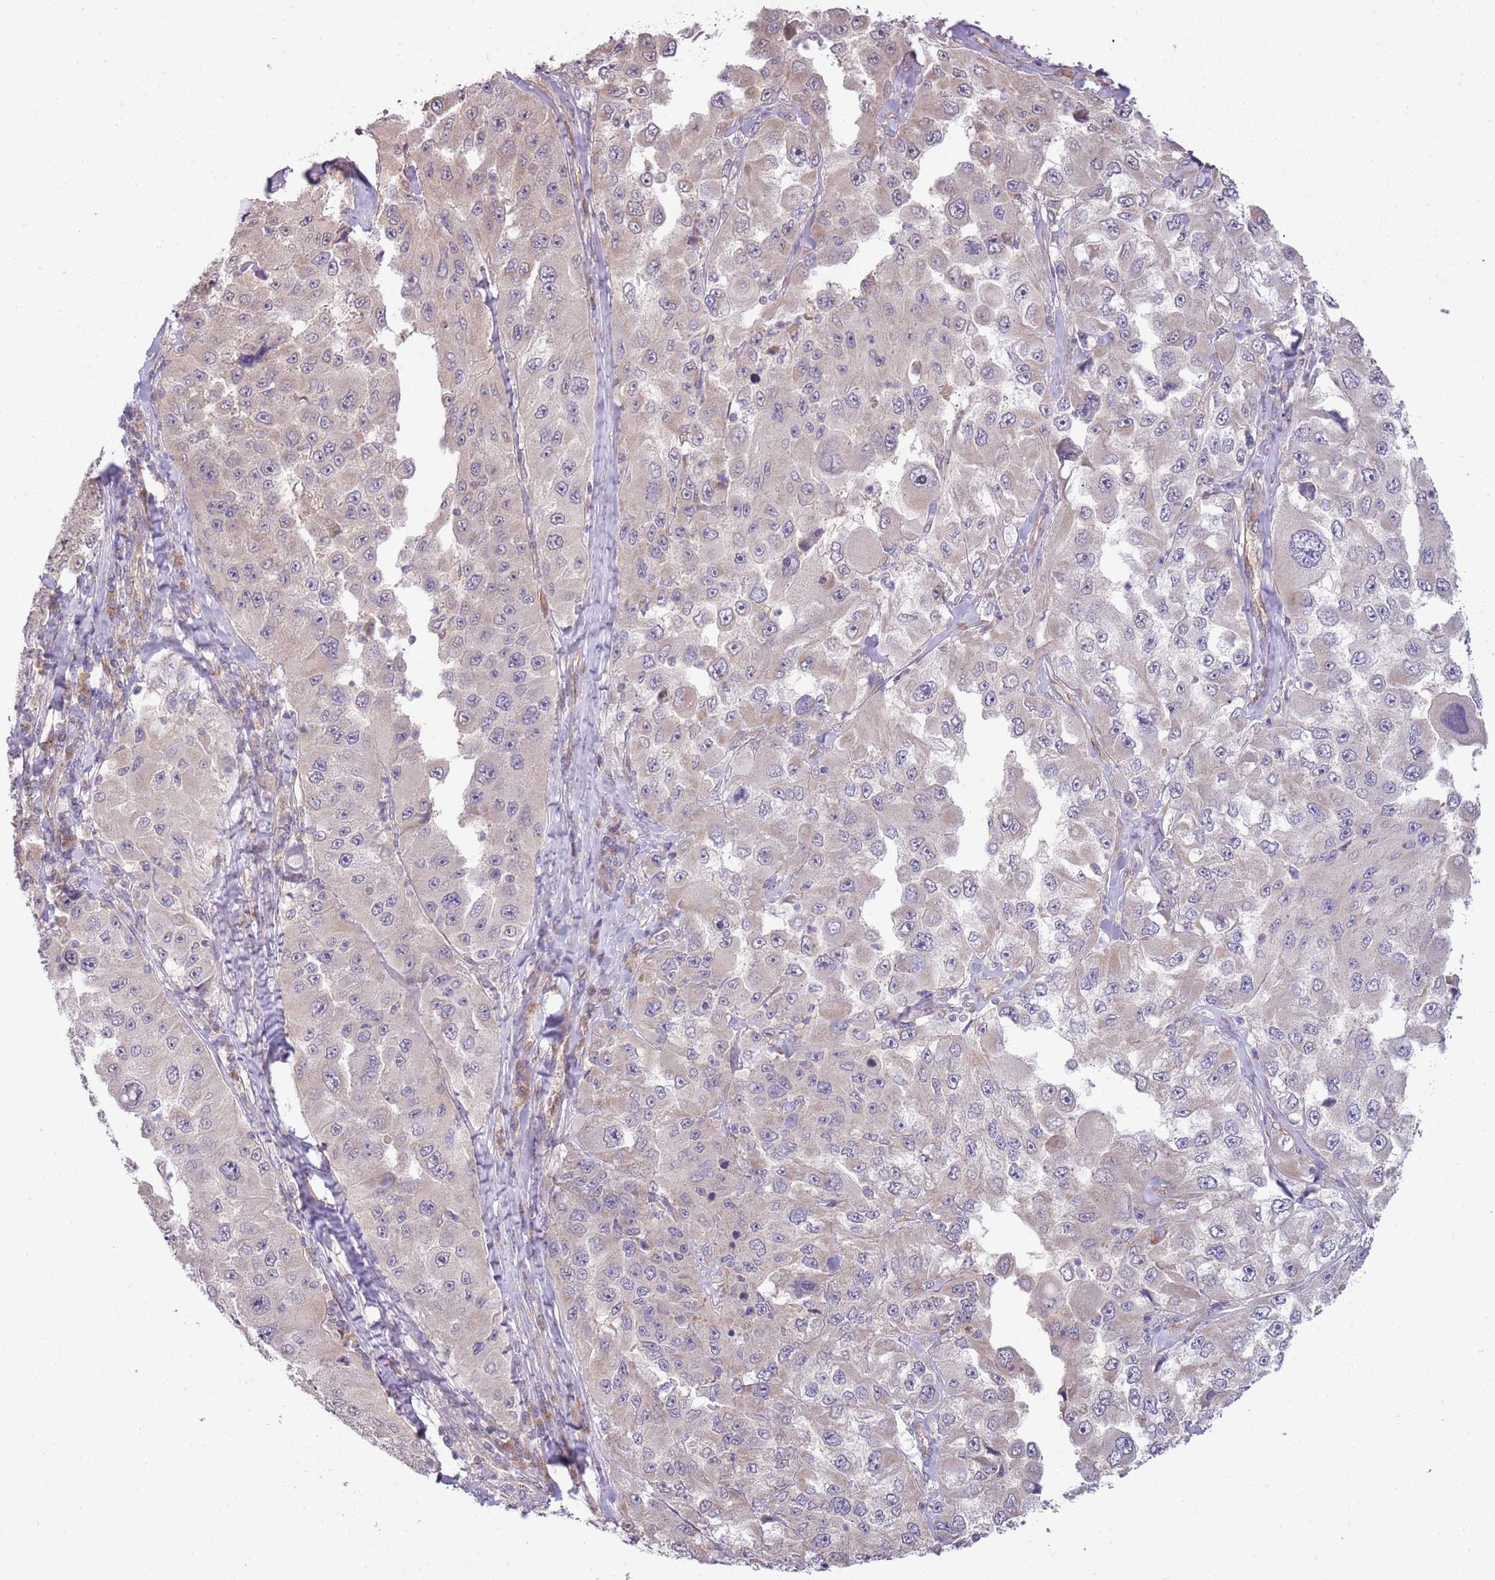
{"staining": {"intensity": "negative", "quantity": "none", "location": "none"}, "tissue": "melanoma", "cell_type": "Tumor cells", "image_type": "cancer", "snomed": [{"axis": "morphology", "description": "Malignant melanoma, Metastatic site"}, {"axis": "topography", "description": "Lymph node"}], "caption": "DAB (3,3'-diaminobenzidine) immunohistochemical staining of melanoma exhibits no significant expression in tumor cells. The staining was performed using DAB to visualize the protein expression in brown, while the nuclei were stained in blue with hematoxylin (Magnification: 20x).", "gene": "SKOR2", "patient": {"sex": "male", "age": 62}}